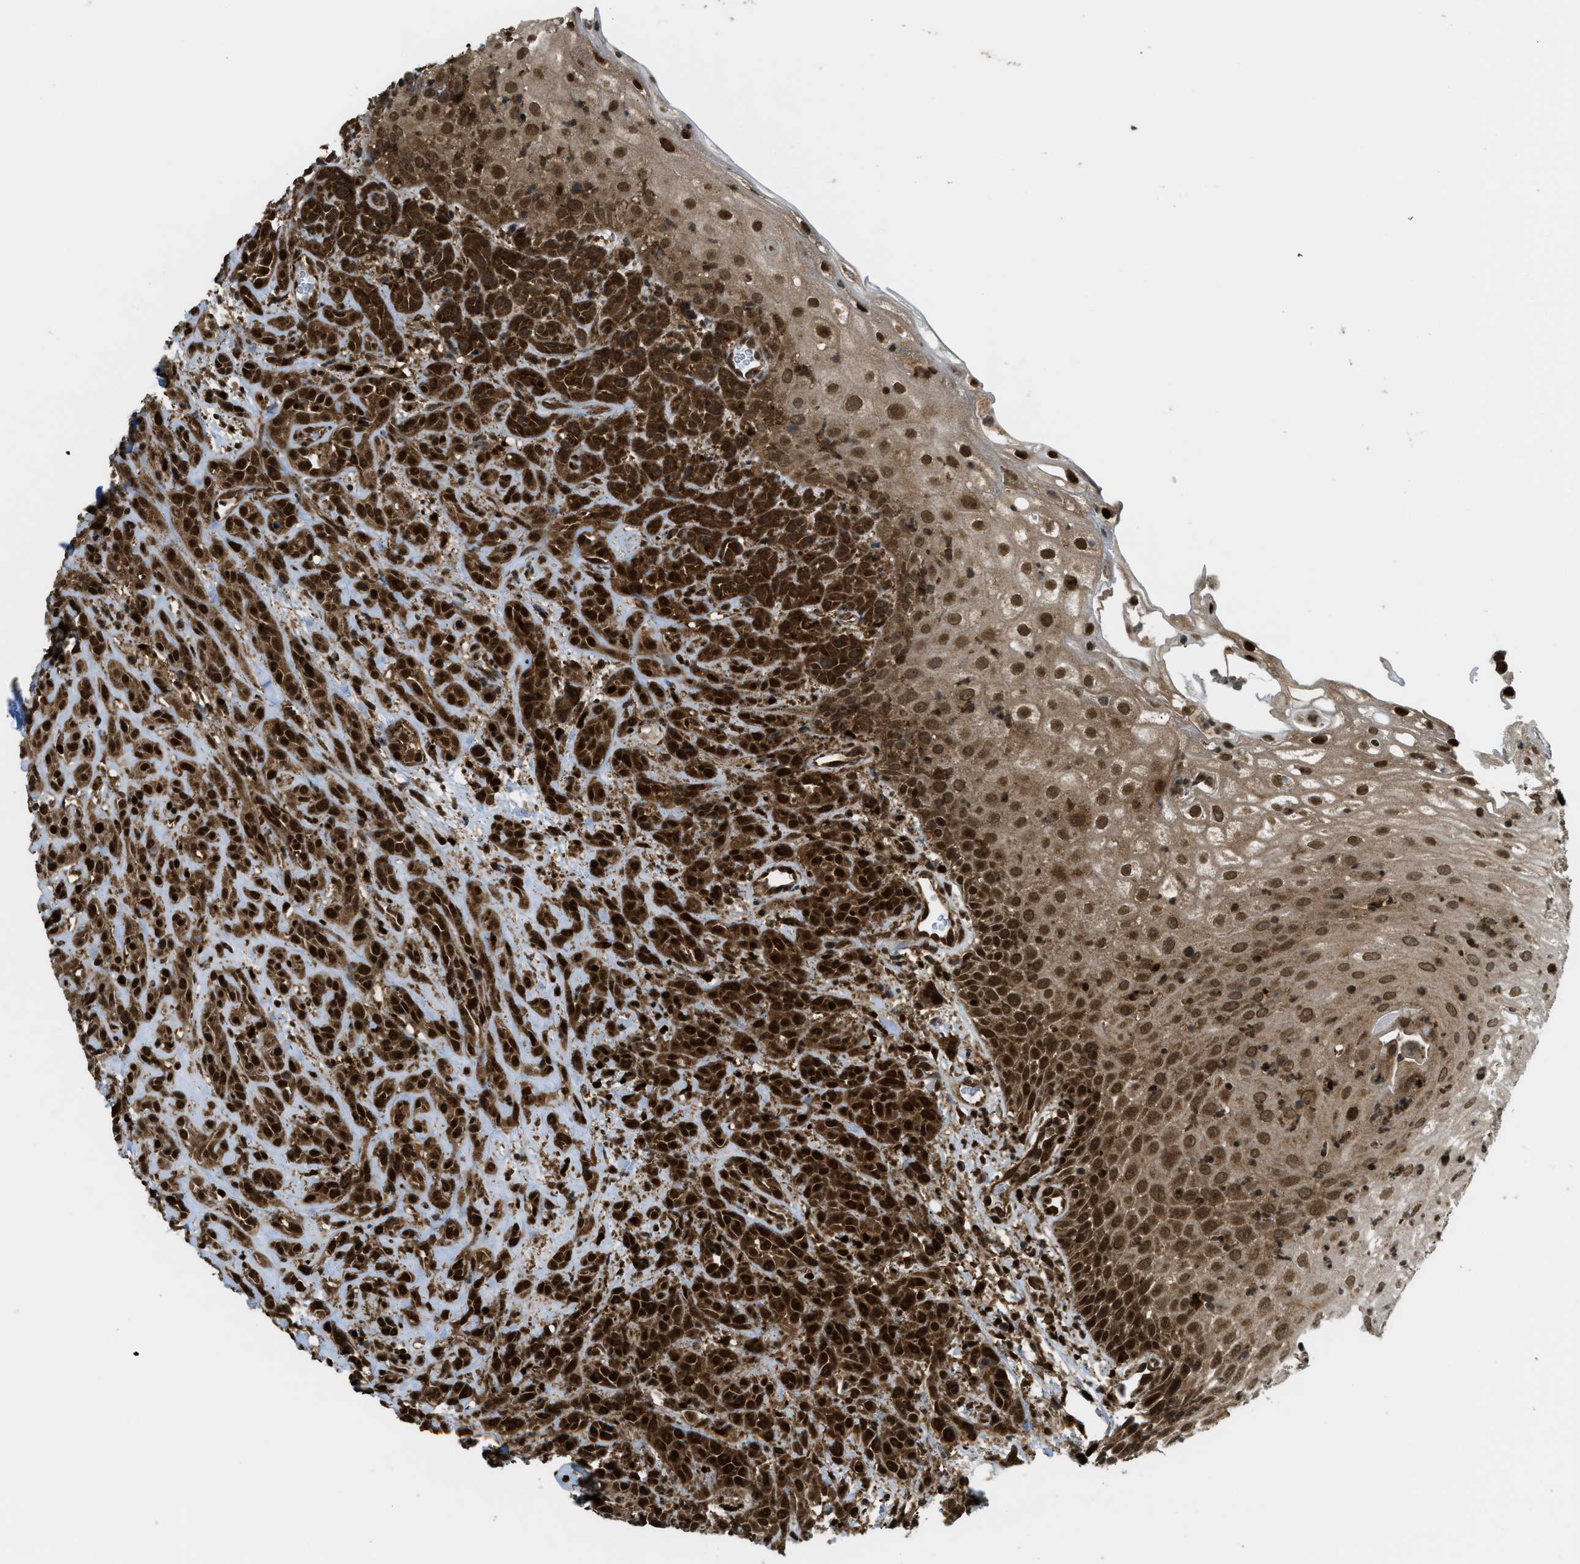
{"staining": {"intensity": "strong", "quantity": ">75%", "location": "cytoplasmic/membranous,nuclear"}, "tissue": "head and neck cancer", "cell_type": "Tumor cells", "image_type": "cancer", "snomed": [{"axis": "morphology", "description": "Normal tissue, NOS"}, {"axis": "morphology", "description": "Squamous cell carcinoma, NOS"}, {"axis": "topography", "description": "Cartilage tissue"}, {"axis": "topography", "description": "Head-Neck"}], "caption": "Immunohistochemistry (IHC) (DAB (3,3'-diaminobenzidine)) staining of human squamous cell carcinoma (head and neck) shows strong cytoplasmic/membranous and nuclear protein positivity in approximately >75% of tumor cells.", "gene": "TNPO1", "patient": {"sex": "male", "age": 62}}